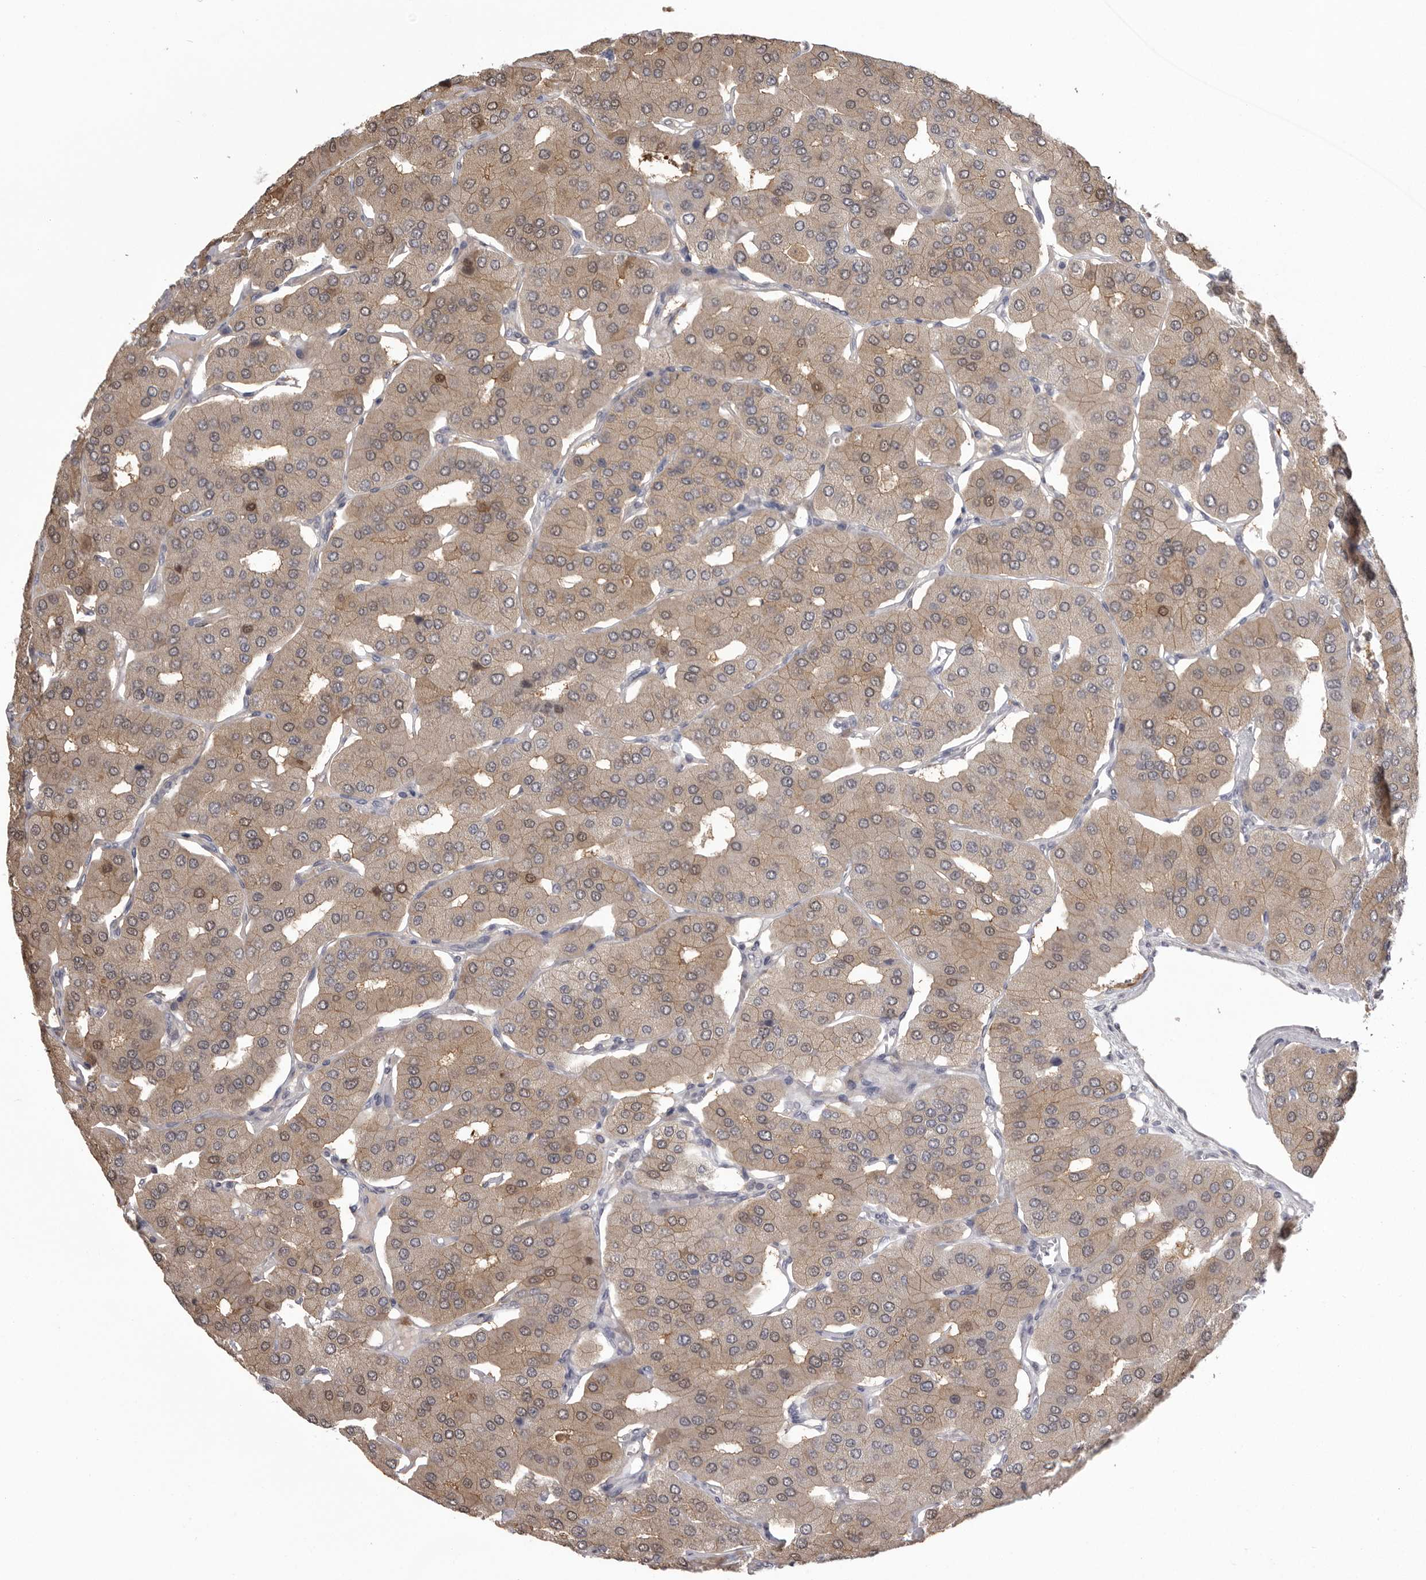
{"staining": {"intensity": "moderate", "quantity": ">75%", "location": "cytoplasmic/membranous"}, "tissue": "parathyroid gland", "cell_type": "Glandular cells", "image_type": "normal", "snomed": [{"axis": "morphology", "description": "Normal tissue, NOS"}, {"axis": "morphology", "description": "Adenoma, NOS"}, {"axis": "topography", "description": "Parathyroid gland"}], "caption": "High-magnification brightfield microscopy of normal parathyroid gland stained with DAB (brown) and counterstained with hematoxylin (blue). glandular cells exhibit moderate cytoplasmic/membranous staining is present in about>75% of cells. (IHC, brightfield microscopy, high magnification).", "gene": "MDH1", "patient": {"sex": "female", "age": 86}}